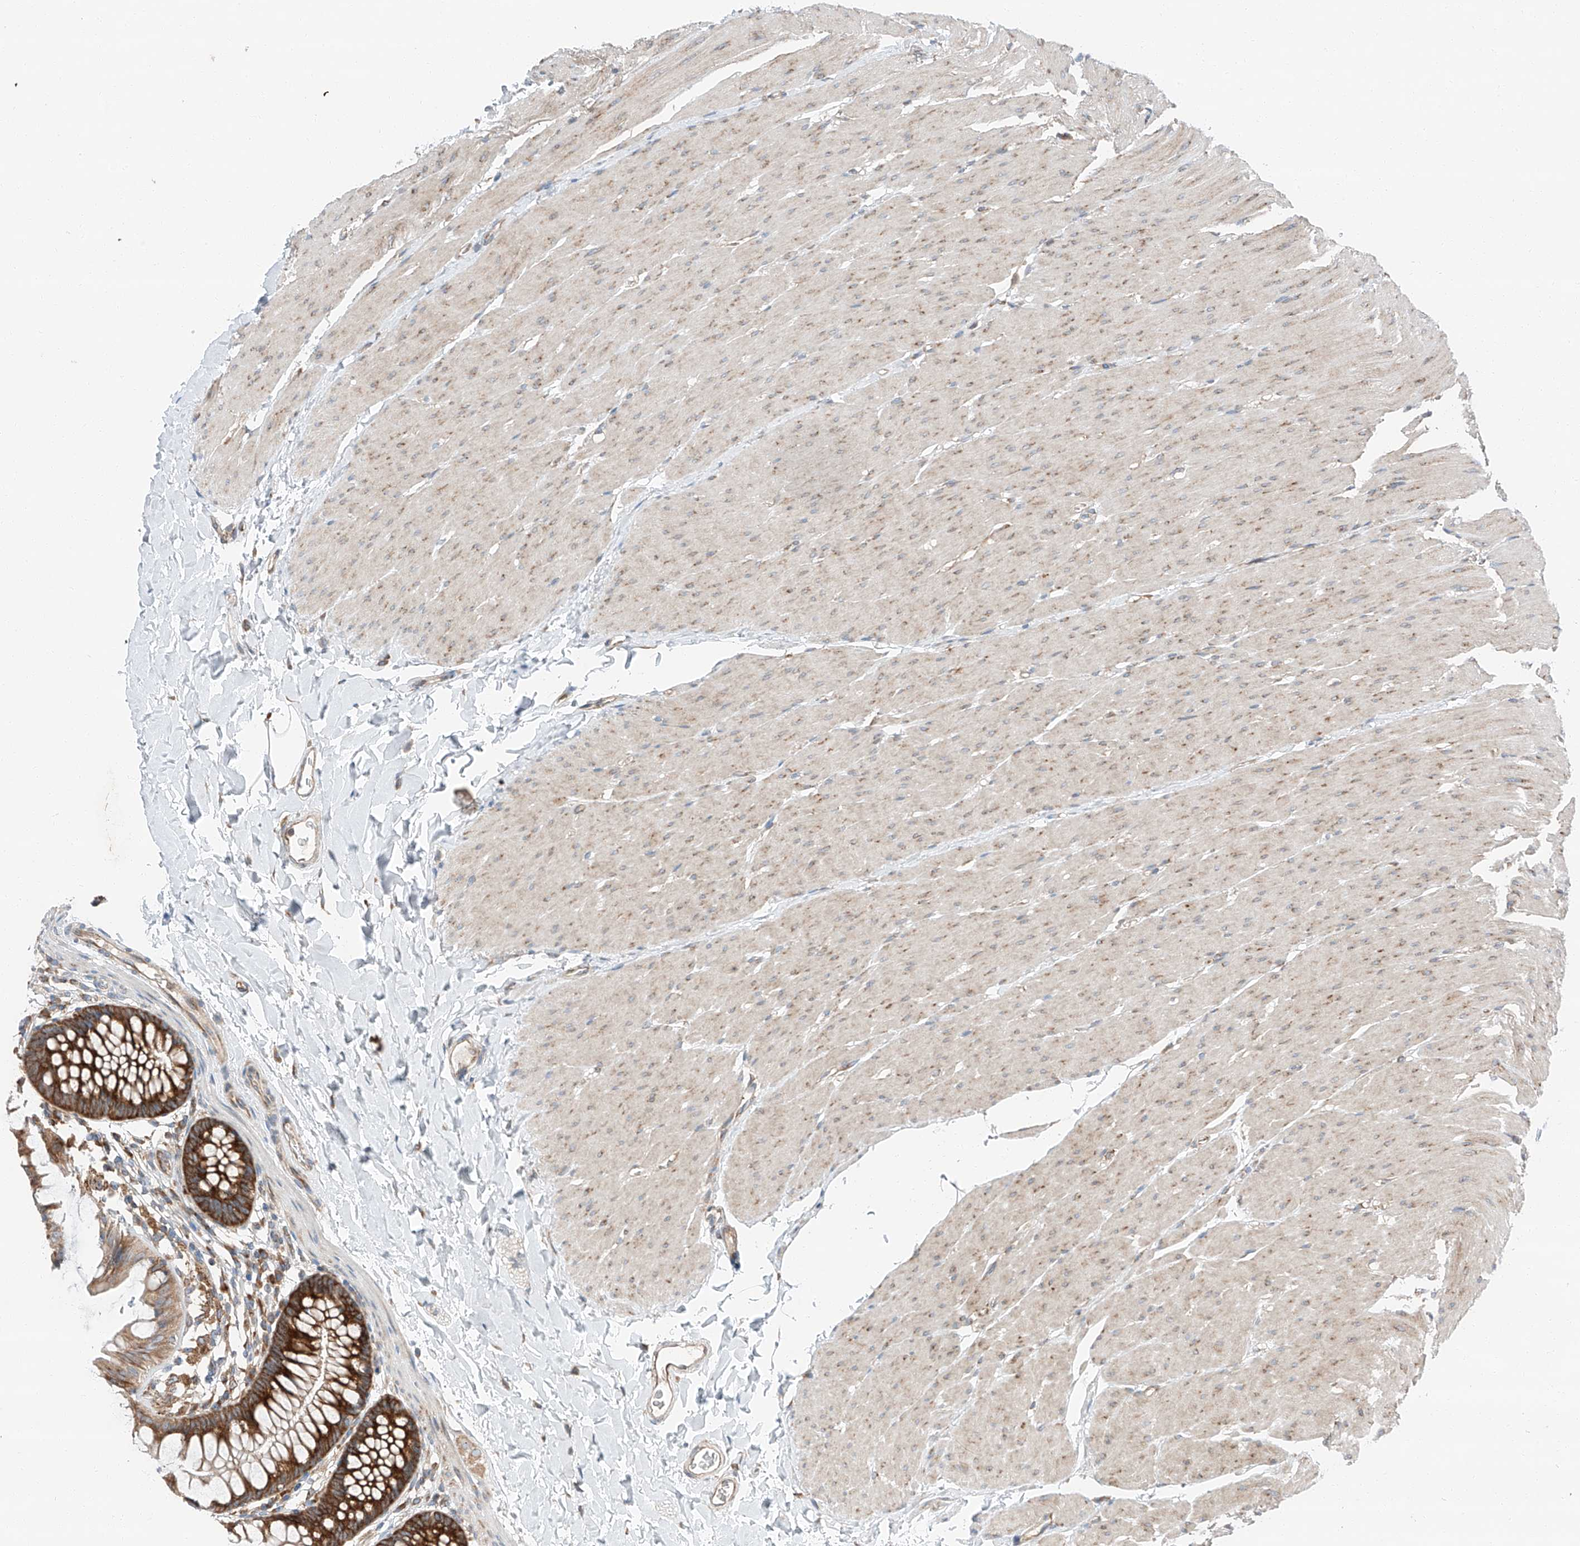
{"staining": {"intensity": "weak", "quantity": ">75%", "location": "cytoplasmic/membranous"}, "tissue": "colon", "cell_type": "Endothelial cells", "image_type": "normal", "snomed": [{"axis": "morphology", "description": "Normal tissue, NOS"}, {"axis": "topography", "description": "Colon"}], "caption": "Protein staining of benign colon displays weak cytoplasmic/membranous staining in approximately >75% of endothelial cells.", "gene": "ZC3H15", "patient": {"sex": "female", "age": 62}}